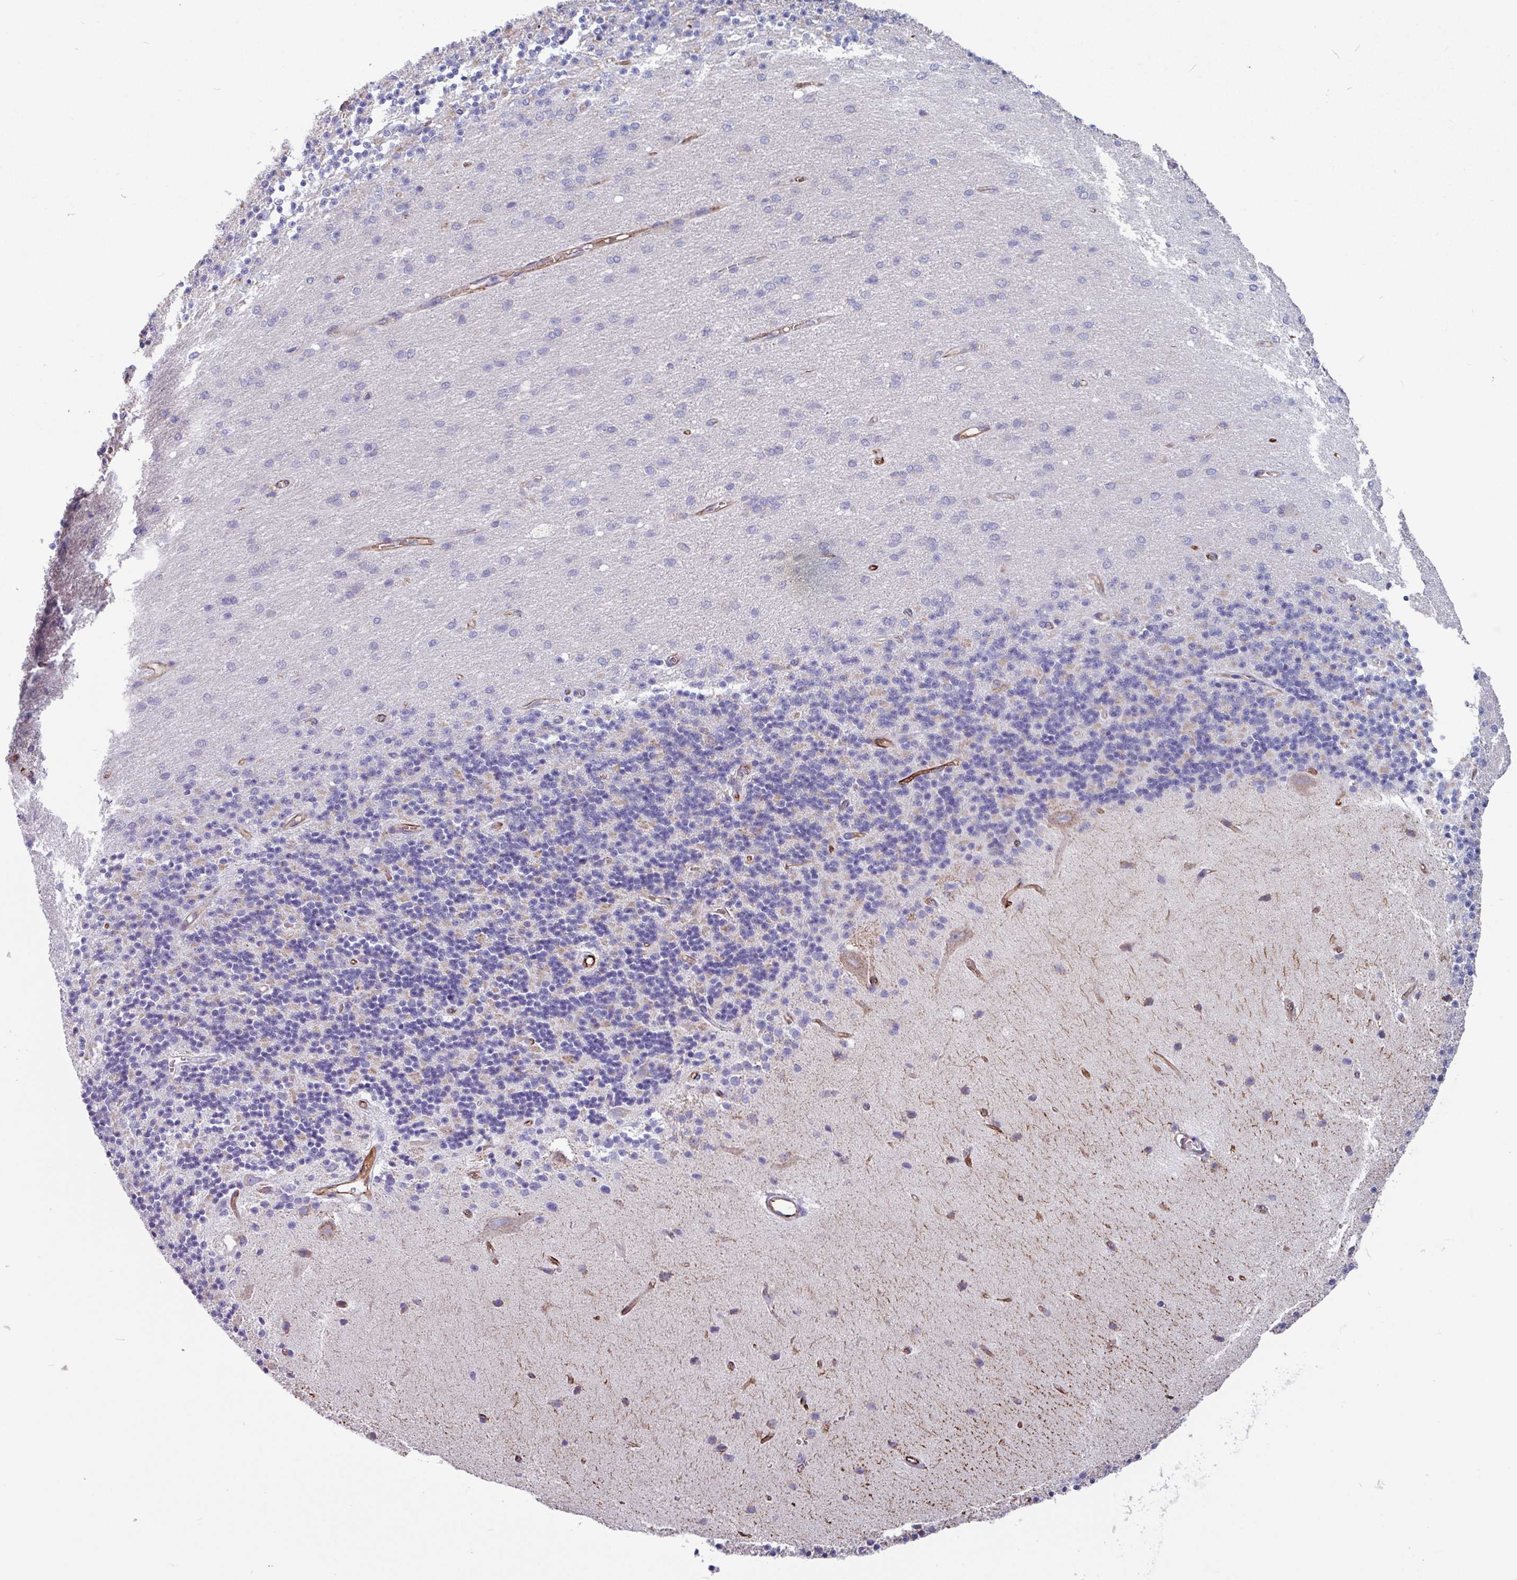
{"staining": {"intensity": "weak", "quantity": "<25%", "location": "cytoplasmic/membranous"}, "tissue": "cerebellum", "cell_type": "Cells in granular layer", "image_type": "normal", "snomed": [{"axis": "morphology", "description": "Normal tissue, NOS"}, {"axis": "topography", "description": "Cerebellum"}], "caption": "This is an immunohistochemistry histopathology image of unremarkable cerebellum. There is no positivity in cells in granular layer.", "gene": "BTD", "patient": {"sex": "female", "age": 29}}